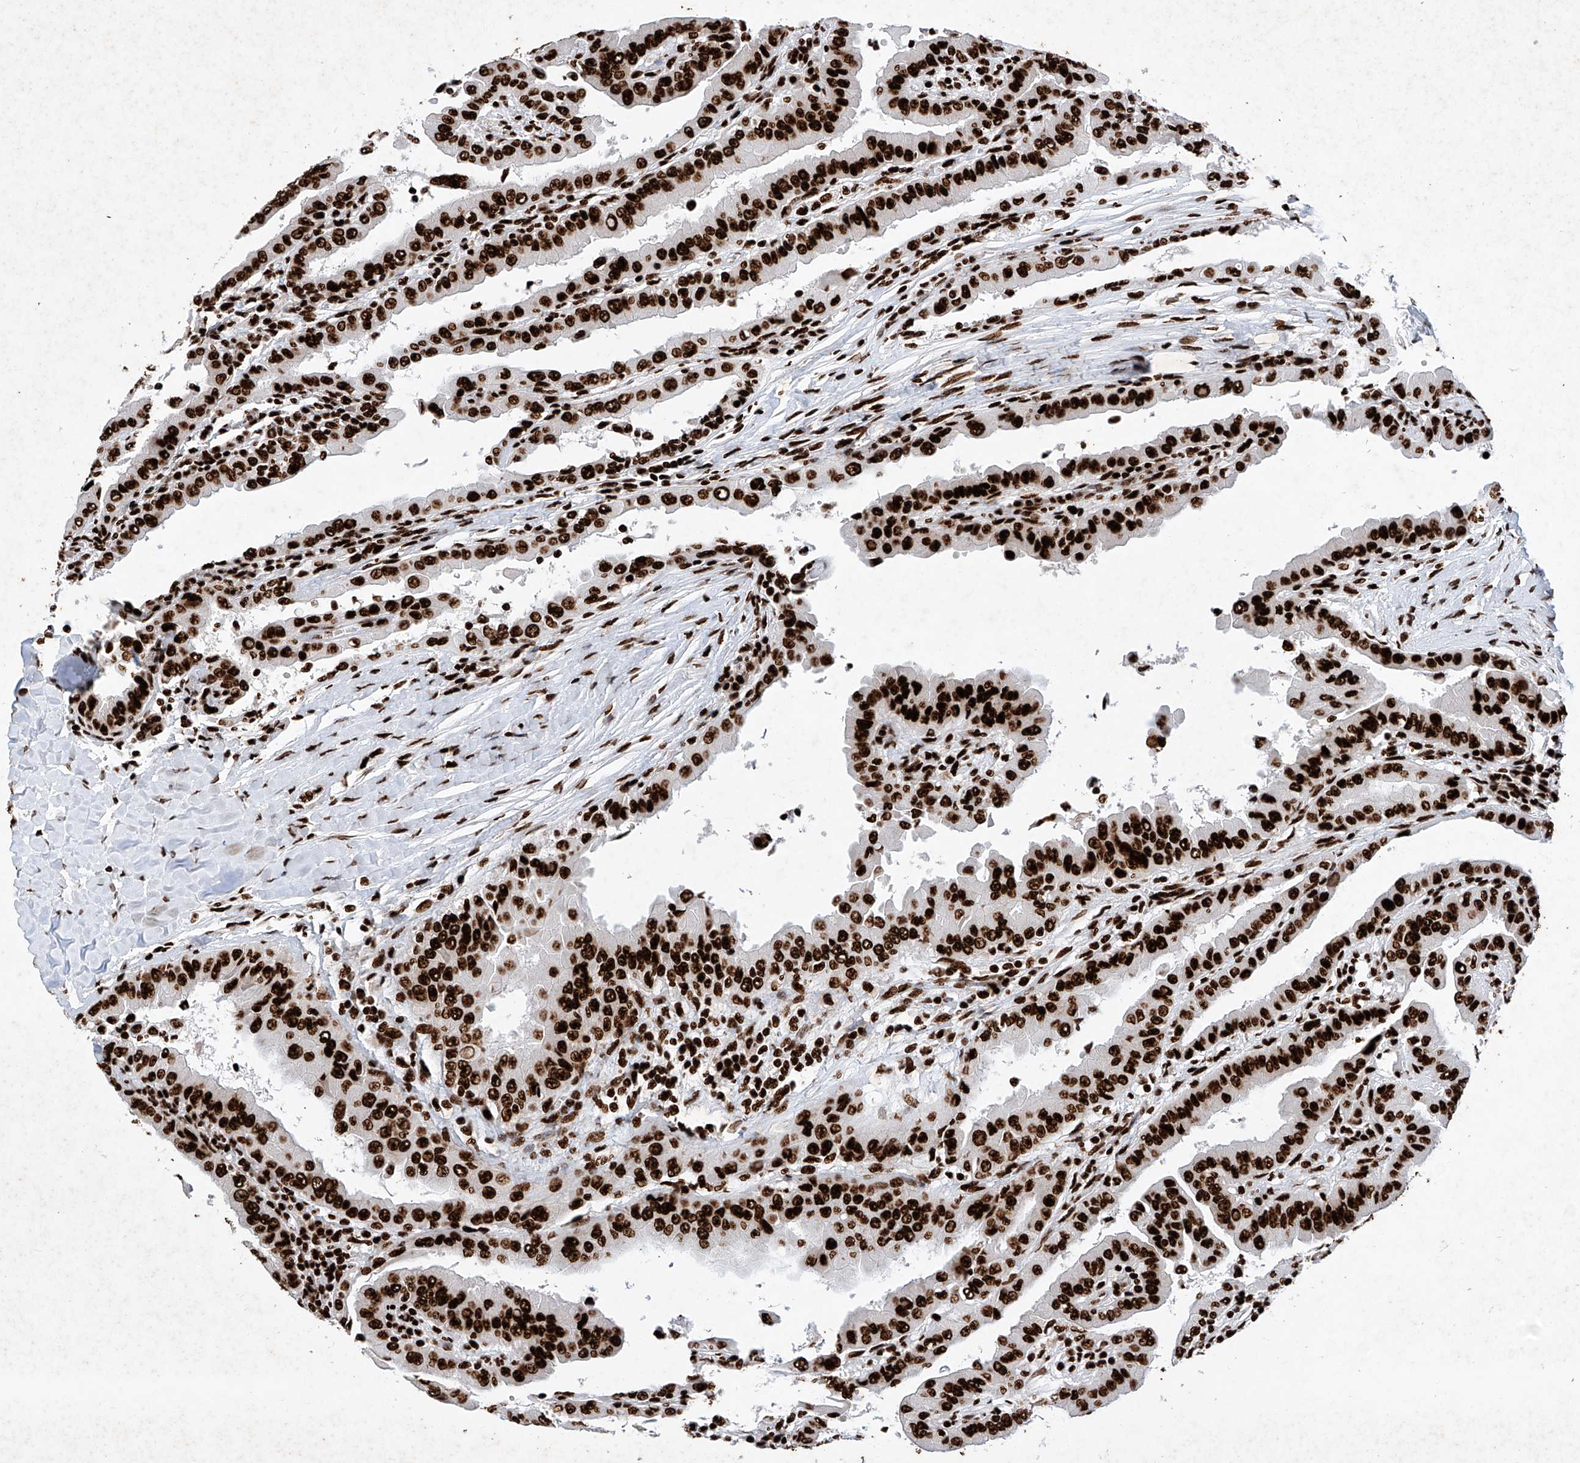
{"staining": {"intensity": "strong", "quantity": ">75%", "location": "nuclear"}, "tissue": "thyroid cancer", "cell_type": "Tumor cells", "image_type": "cancer", "snomed": [{"axis": "morphology", "description": "Papillary adenocarcinoma, NOS"}, {"axis": "topography", "description": "Thyroid gland"}], "caption": "Immunohistochemistry micrograph of neoplastic tissue: human papillary adenocarcinoma (thyroid) stained using IHC demonstrates high levels of strong protein expression localized specifically in the nuclear of tumor cells, appearing as a nuclear brown color.", "gene": "SRSF6", "patient": {"sex": "male", "age": 33}}